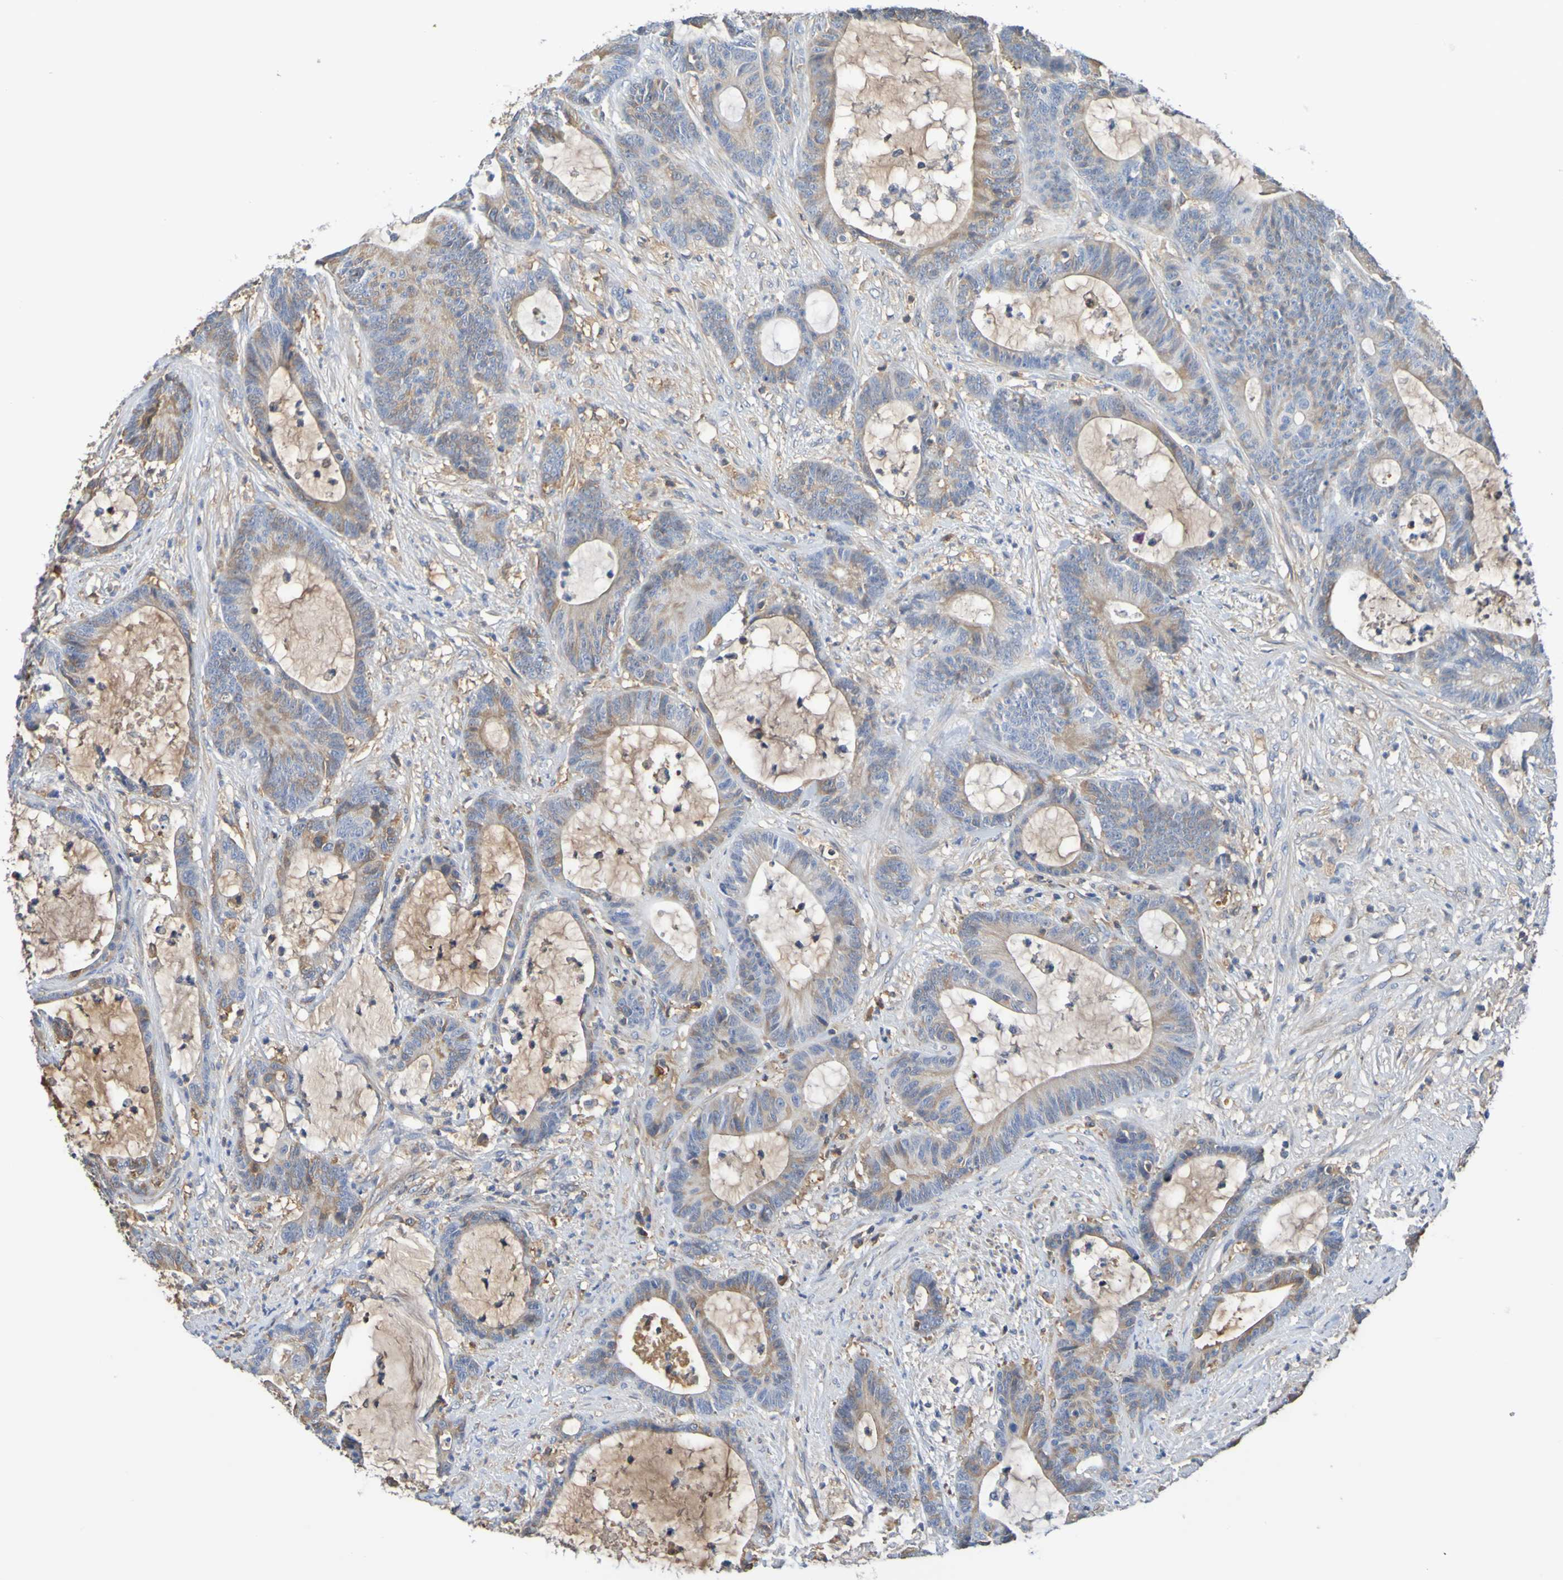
{"staining": {"intensity": "moderate", "quantity": "25%-75%", "location": "cytoplasmic/membranous"}, "tissue": "colorectal cancer", "cell_type": "Tumor cells", "image_type": "cancer", "snomed": [{"axis": "morphology", "description": "Adenocarcinoma, NOS"}, {"axis": "topography", "description": "Colon"}], "caption": "Protein expression analysis of human adenocarcinoma (colorectal) reveals moderate cytoplasmic/membranous positivity in approximately 25%-75% of tumor cells. (Brightfield microscopy of DAB IHC at high magnification).", "gene": "GAB3", "patient": {"sex": "female", "age": 84}}